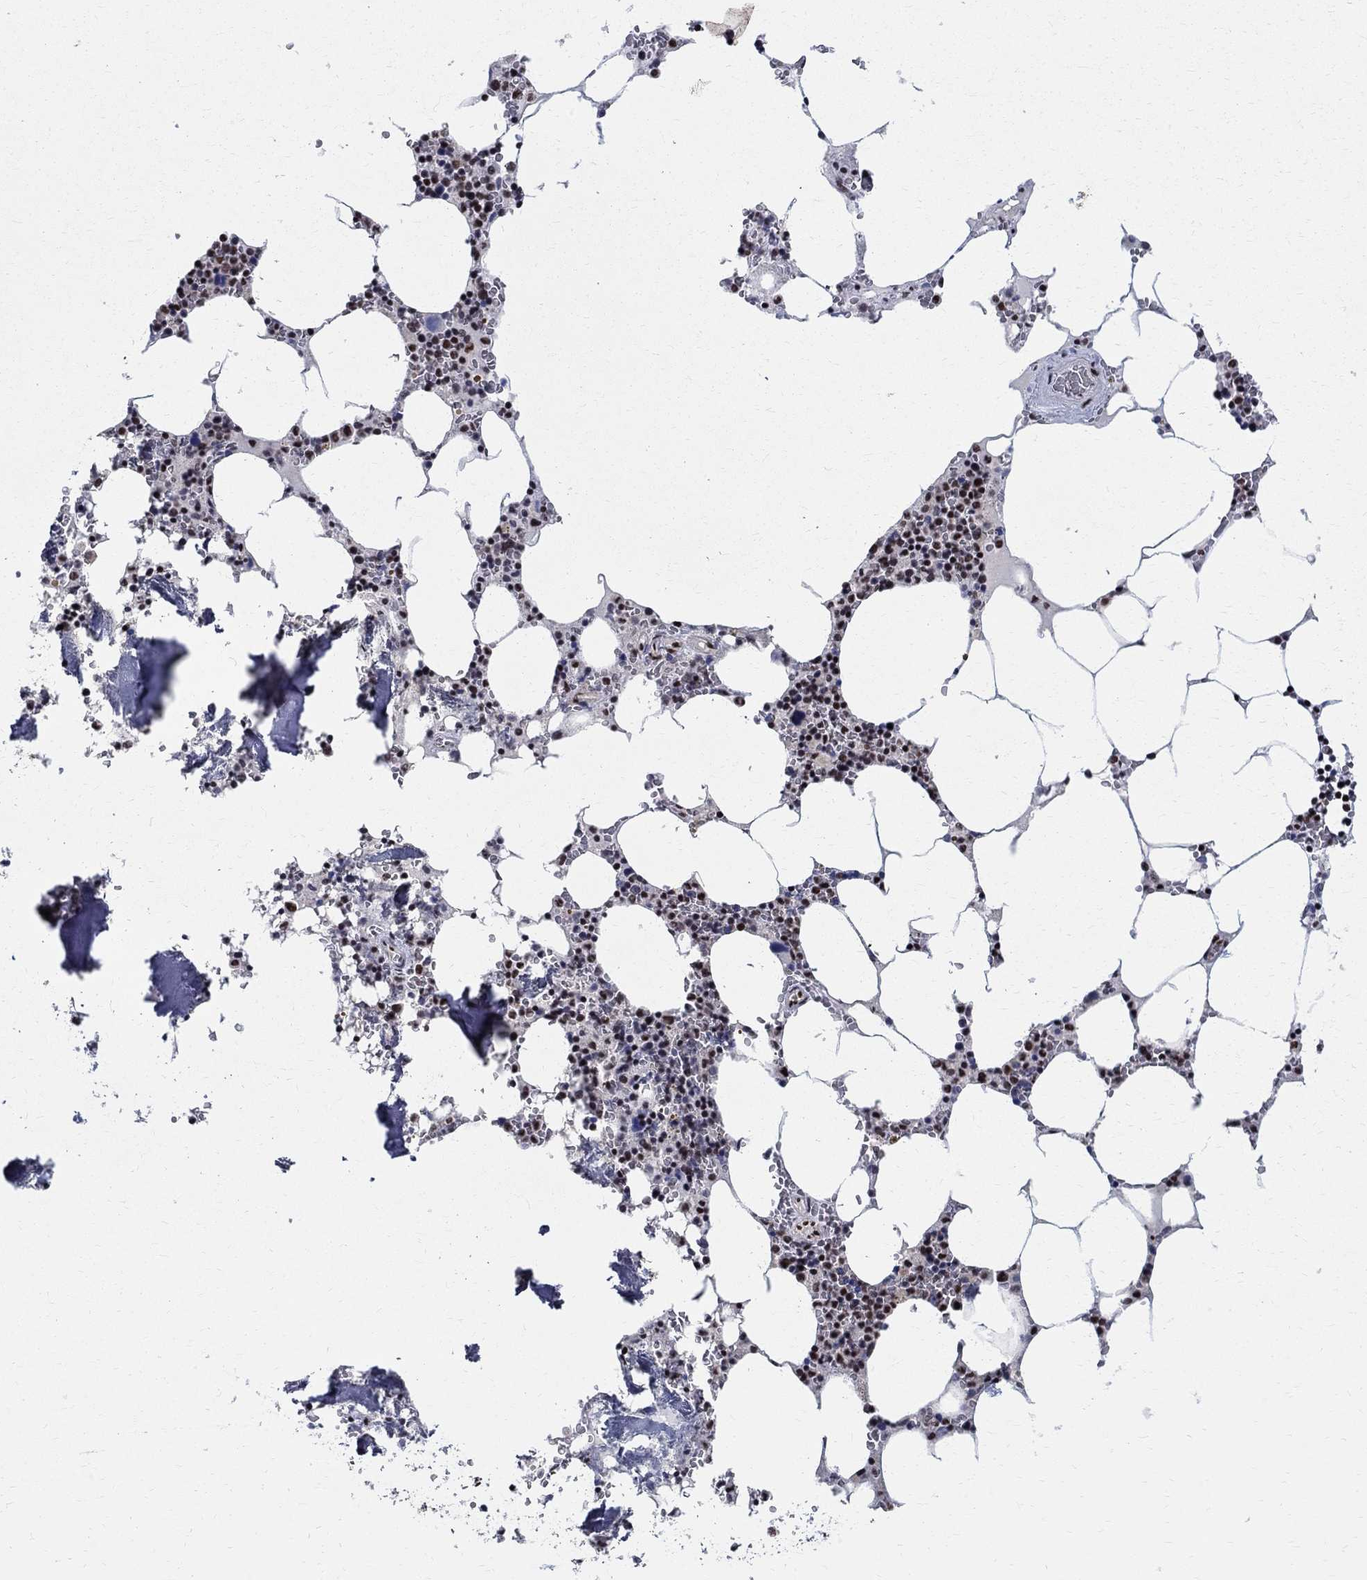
{"staining": {"intensity": "moderate", "quantity": "25%-75%", "location": "nuclear"}, "tissue": "bone marrow", "cell_type": "Hematopoietic cells", "image_type": "normal", "snomed": [{"axis": "morphology", "description": "Normal tissue, NOS"}, {"axis": "topography", "description": "Bone marrow"}], "caption": "Moderate nuclear positivity is seen in about 25%-75% of hematopoietic cells in benign bone marrow.", "gene": "FBXO16", "patient": {"sex": "female", "age": 64}}